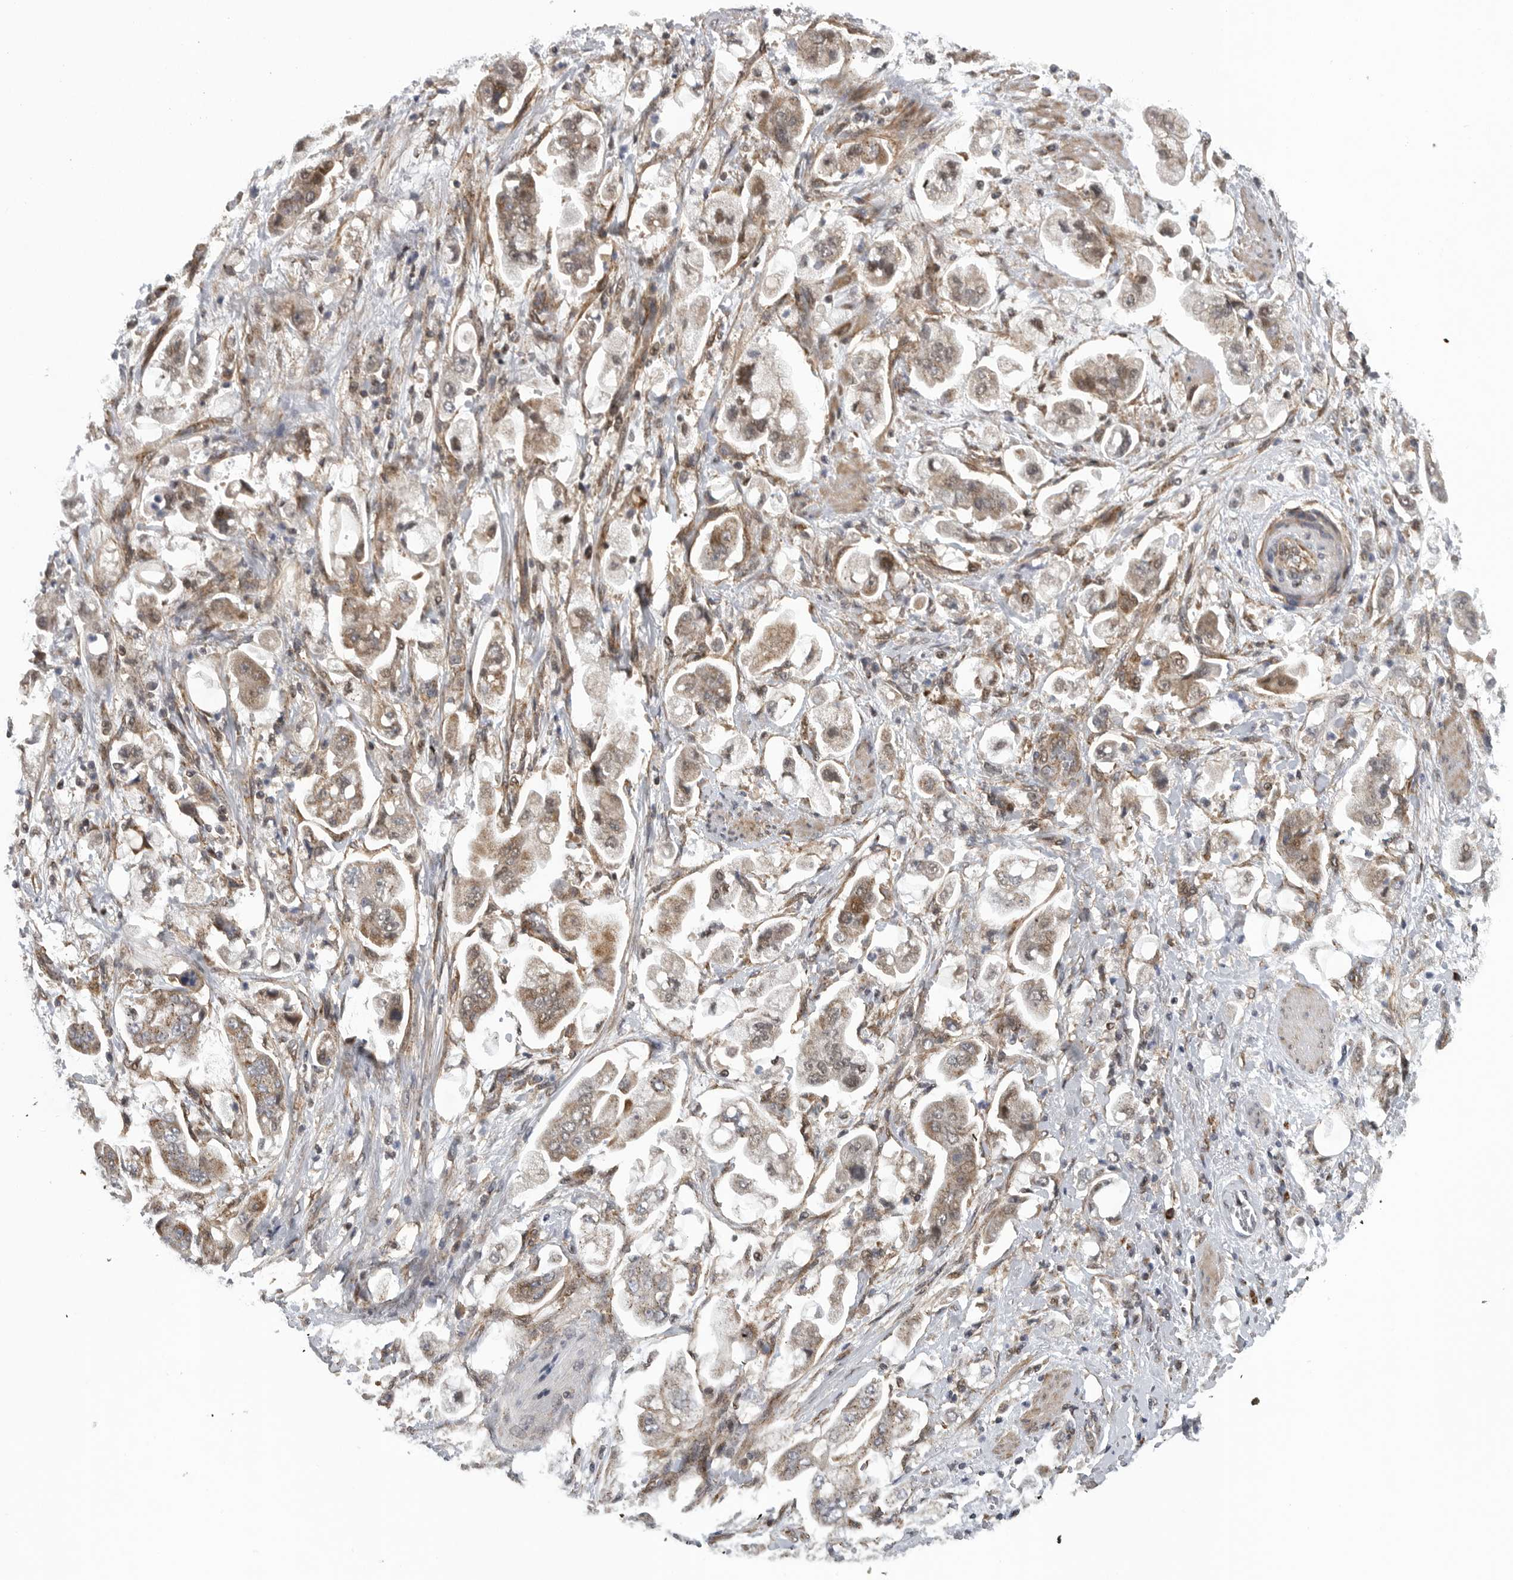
{"staining": {"intensity": "moderate", "quantity": ">75%", "location": "cytoplasmic/membranous"}, "tissue": "stomach cancer", "cell_type": "Tumor cells", "image_type": "cancer", "snomed": [{"axis": "morphology", "description": "Adenocarcinoma, NOS"}, {"axis": "topography", "description": "Stomach"}], "caption": "The photomicrograph shows immunohistochemical staining of adenocarcinoma (stomach). There is moderate cytoplasmic/membranous expression is present in approximately >75% of tumor cells.", "gene": "TMPRSS11F", "patient": {"sex": "male", "age": 62}}